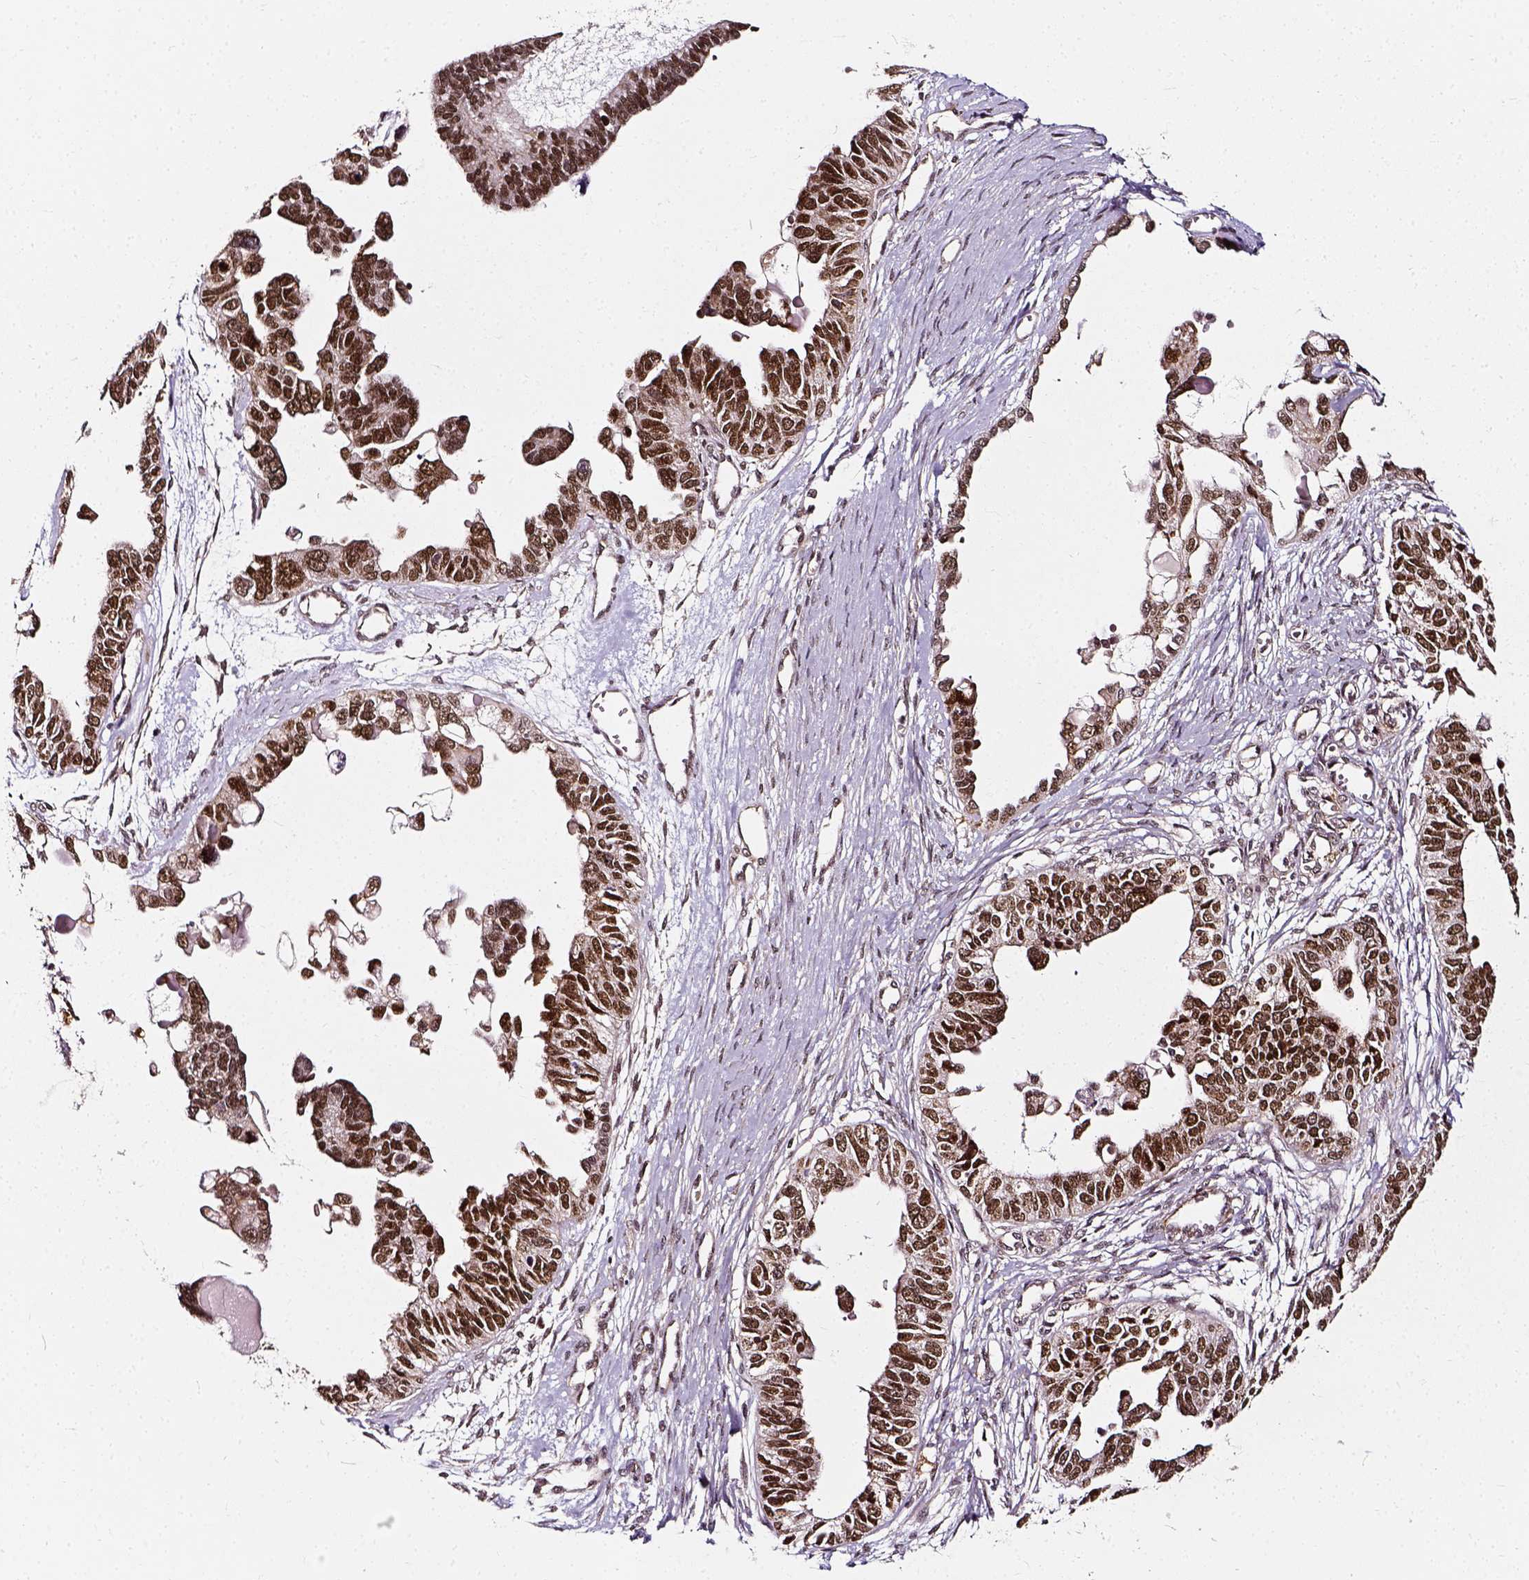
{"staining": {"intensity": "strong", "quantity": ">75%", "location": "nuclear"}, "tissue": "ovarian cancer", "cell_type": "Tumor cells", "image_type": "cancer", "snomed": [{"axis": "morphology", "description": "Cystadenocarcinoma, serous, NOS"}, {"axis": "topography", "description": "Ovary"}], "caption": "This histopathology image displays immunohistochemistry staining of human ovarian cancer (serous cystadenocarcinoma), with high strong nuclear expression in about >75% of tumor cells.", "gene": "NACC1", "patient": {"sex": "female", "age": 51}}